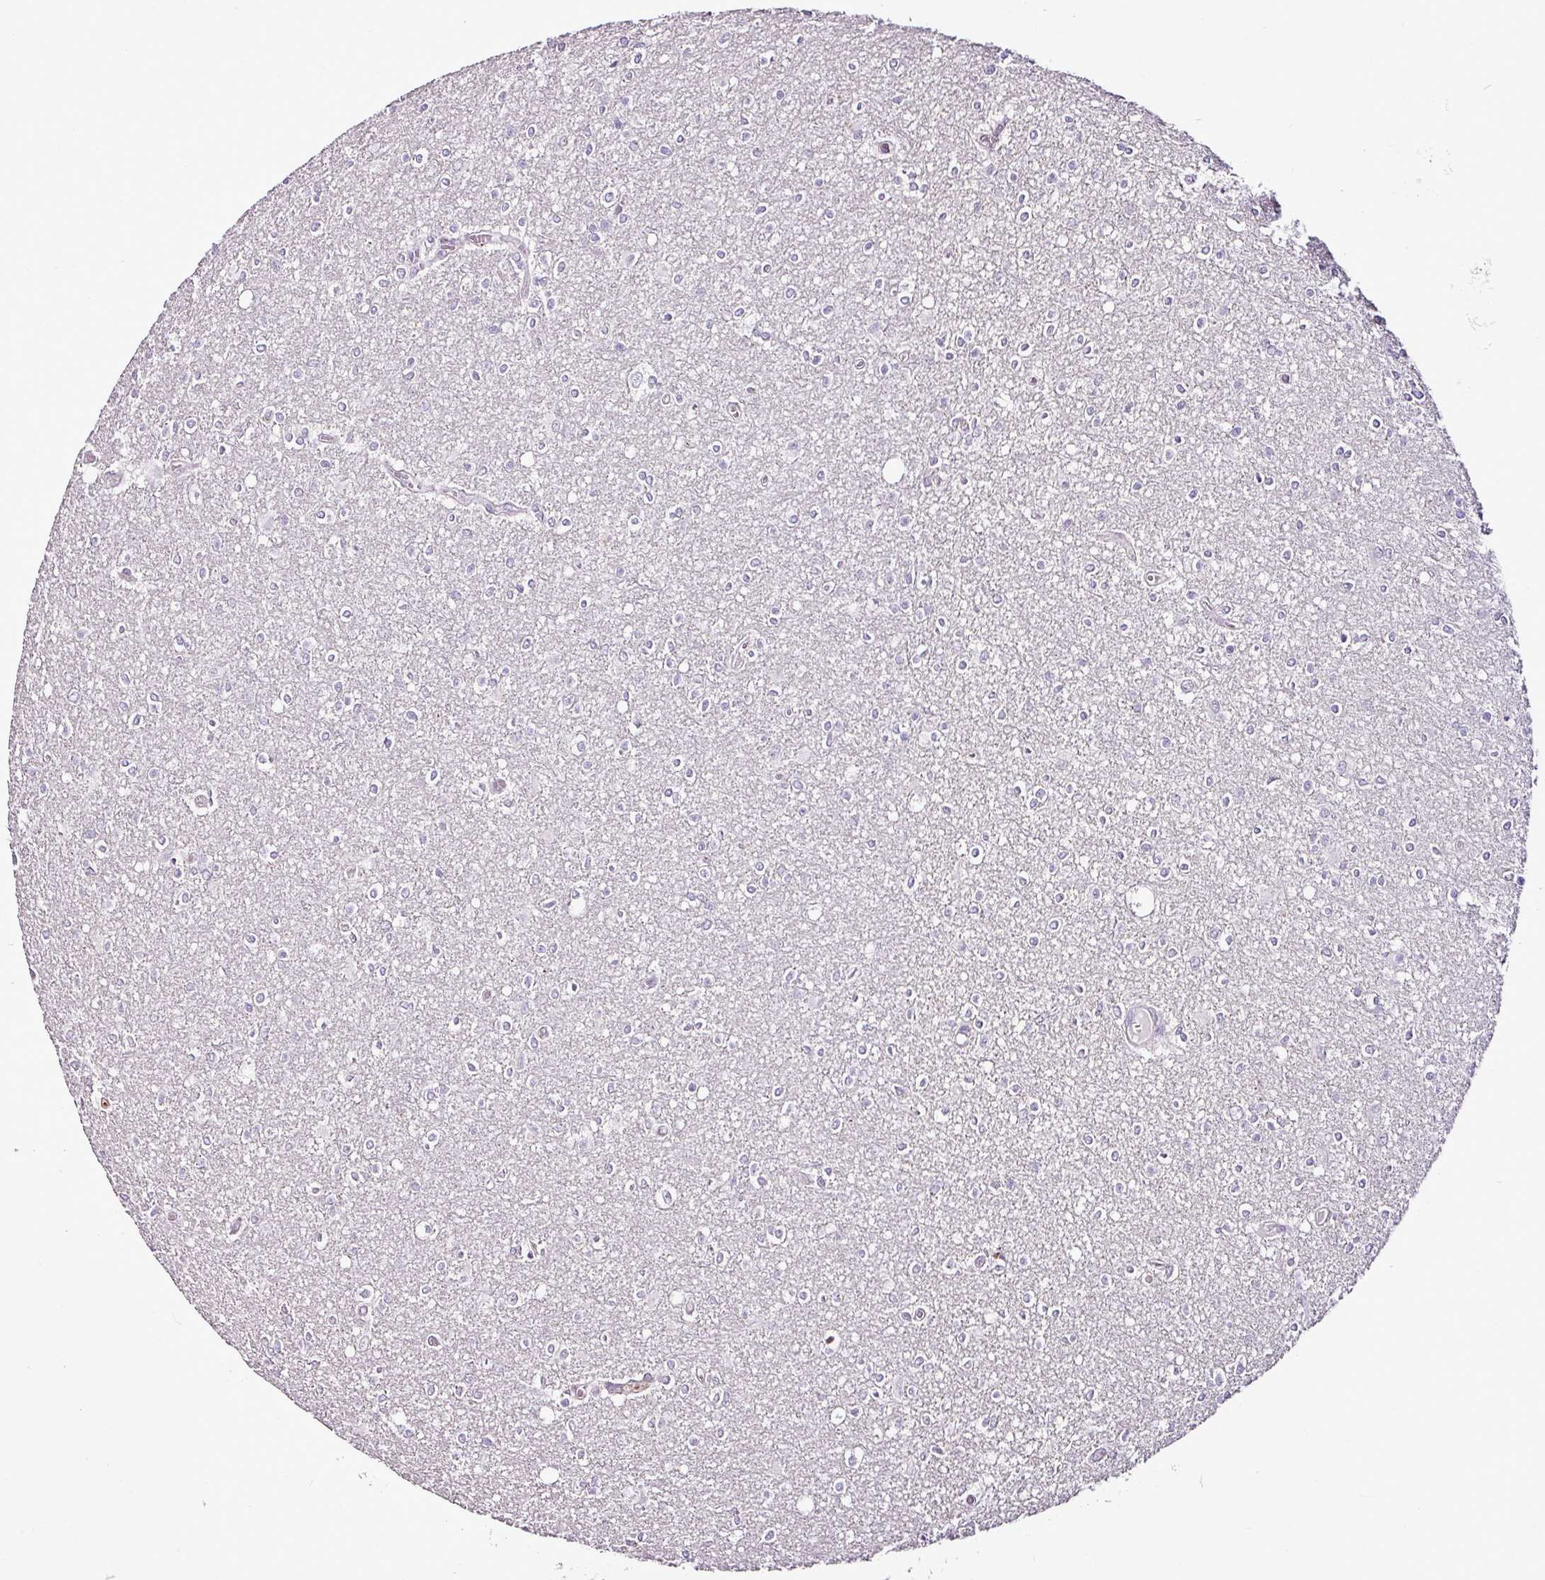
{"staining": {"intensity": "negative", "quantity": "none", "location": "none"}, "tissue": "glioma", "cell_type": "Tumor cells", "image_type": "cancer", "snomed": [{"axis": "morphology", "description": "Glioma, malignant, High grade"}, {"axis": "topography", "description": "Brain"}], "caption": "Tumor cells show no significant protein expression in malignant glioma (high-grade). The staining was performed using DAB to visualize the protein expression in brown, while the nuclei were stained in blue with hematoxylin (Magnification: 20x).", "gene": "ESR1", "patient": {"sex": "male", "age": 48}}